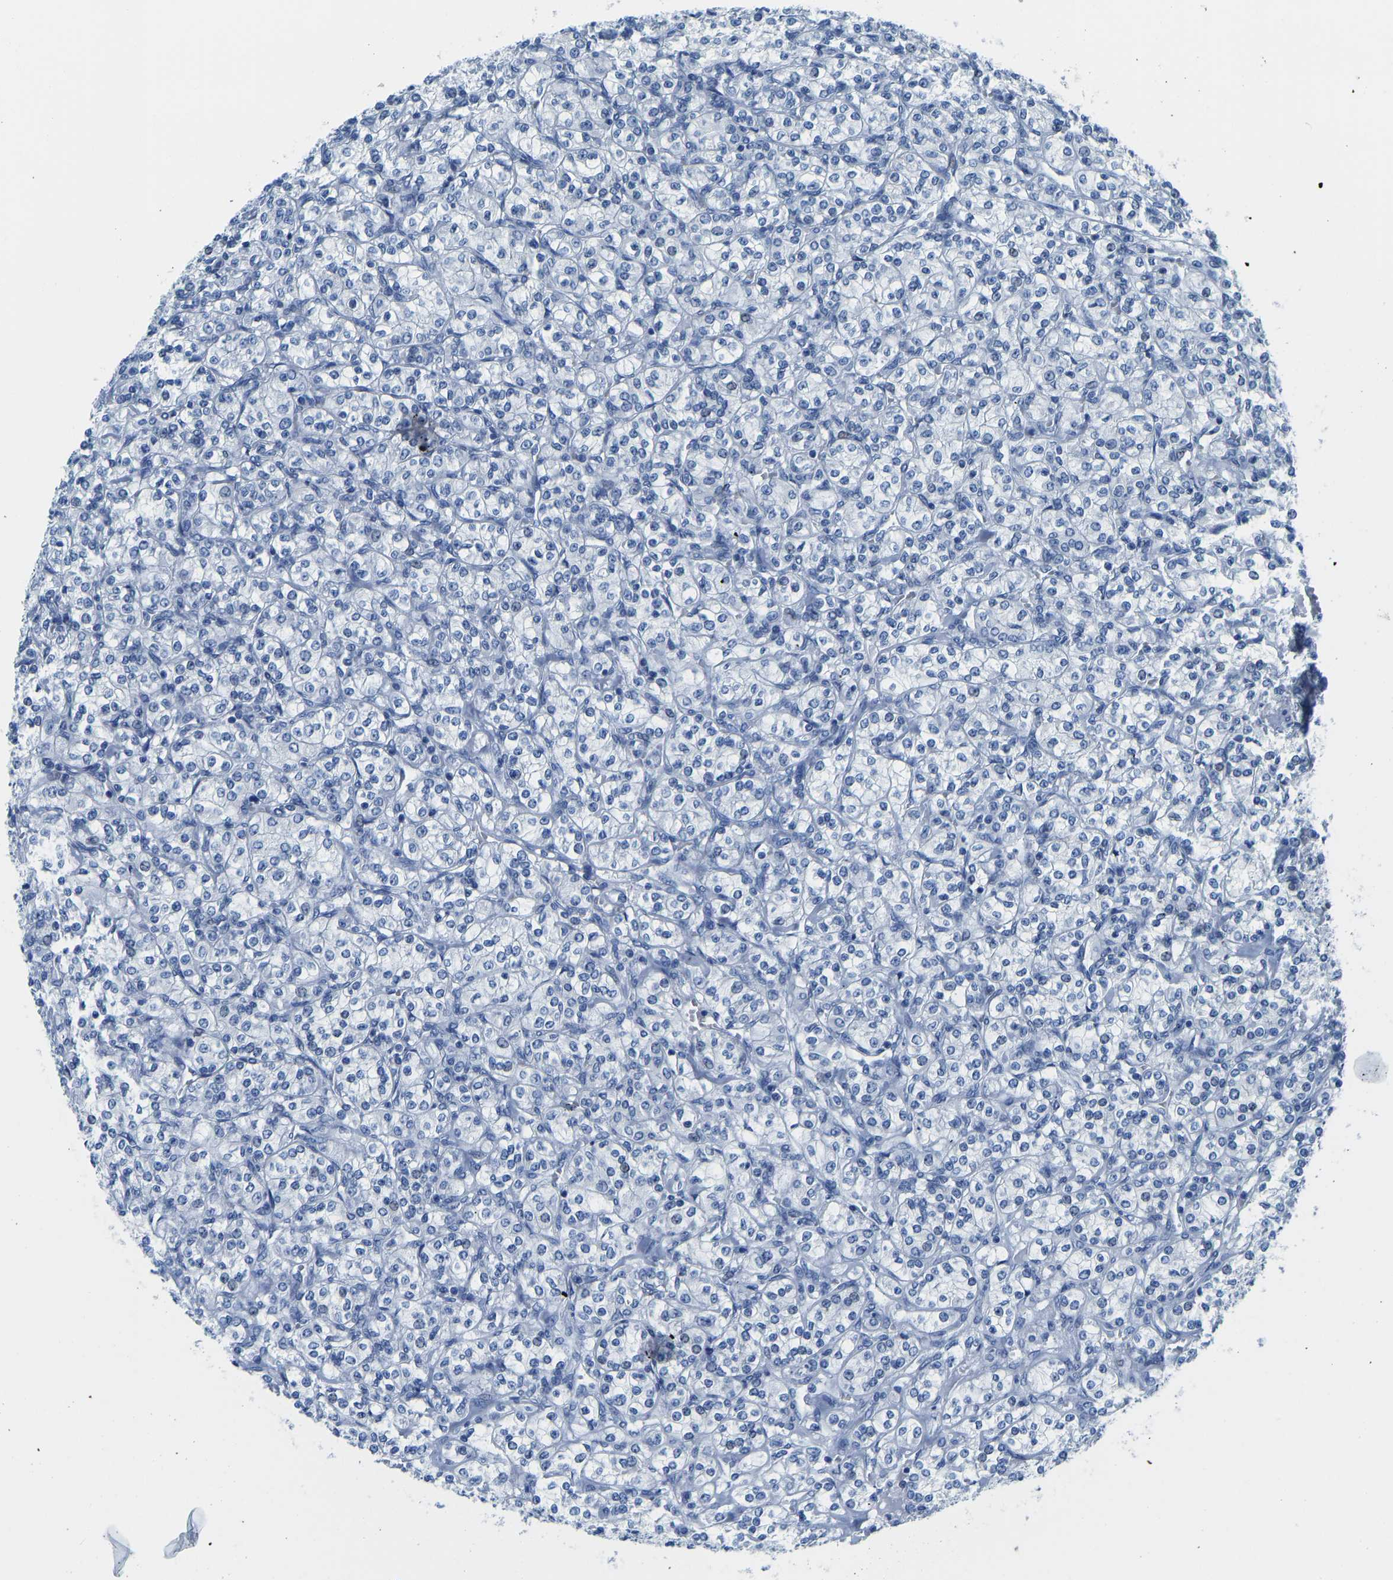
{"staining": {"intensity": "negative", "quantity": "none", "location": "none"}, "tissue": "renal cancer", "cell_type": "Tumor cells", "image_type": "cancer", "snomed": [{"axis": "morphology", "description": "Adenocarcinoma, NOS"}, {"axis": "topography", "description": "Kidney"}], "caption": "An immunohistochemistry histopathology image of renal cancer is shown. There is no staining in tumor cells of renal cancer.", "gene": "SERPINB3", "patient": {"sex": "male", "age": 77}}